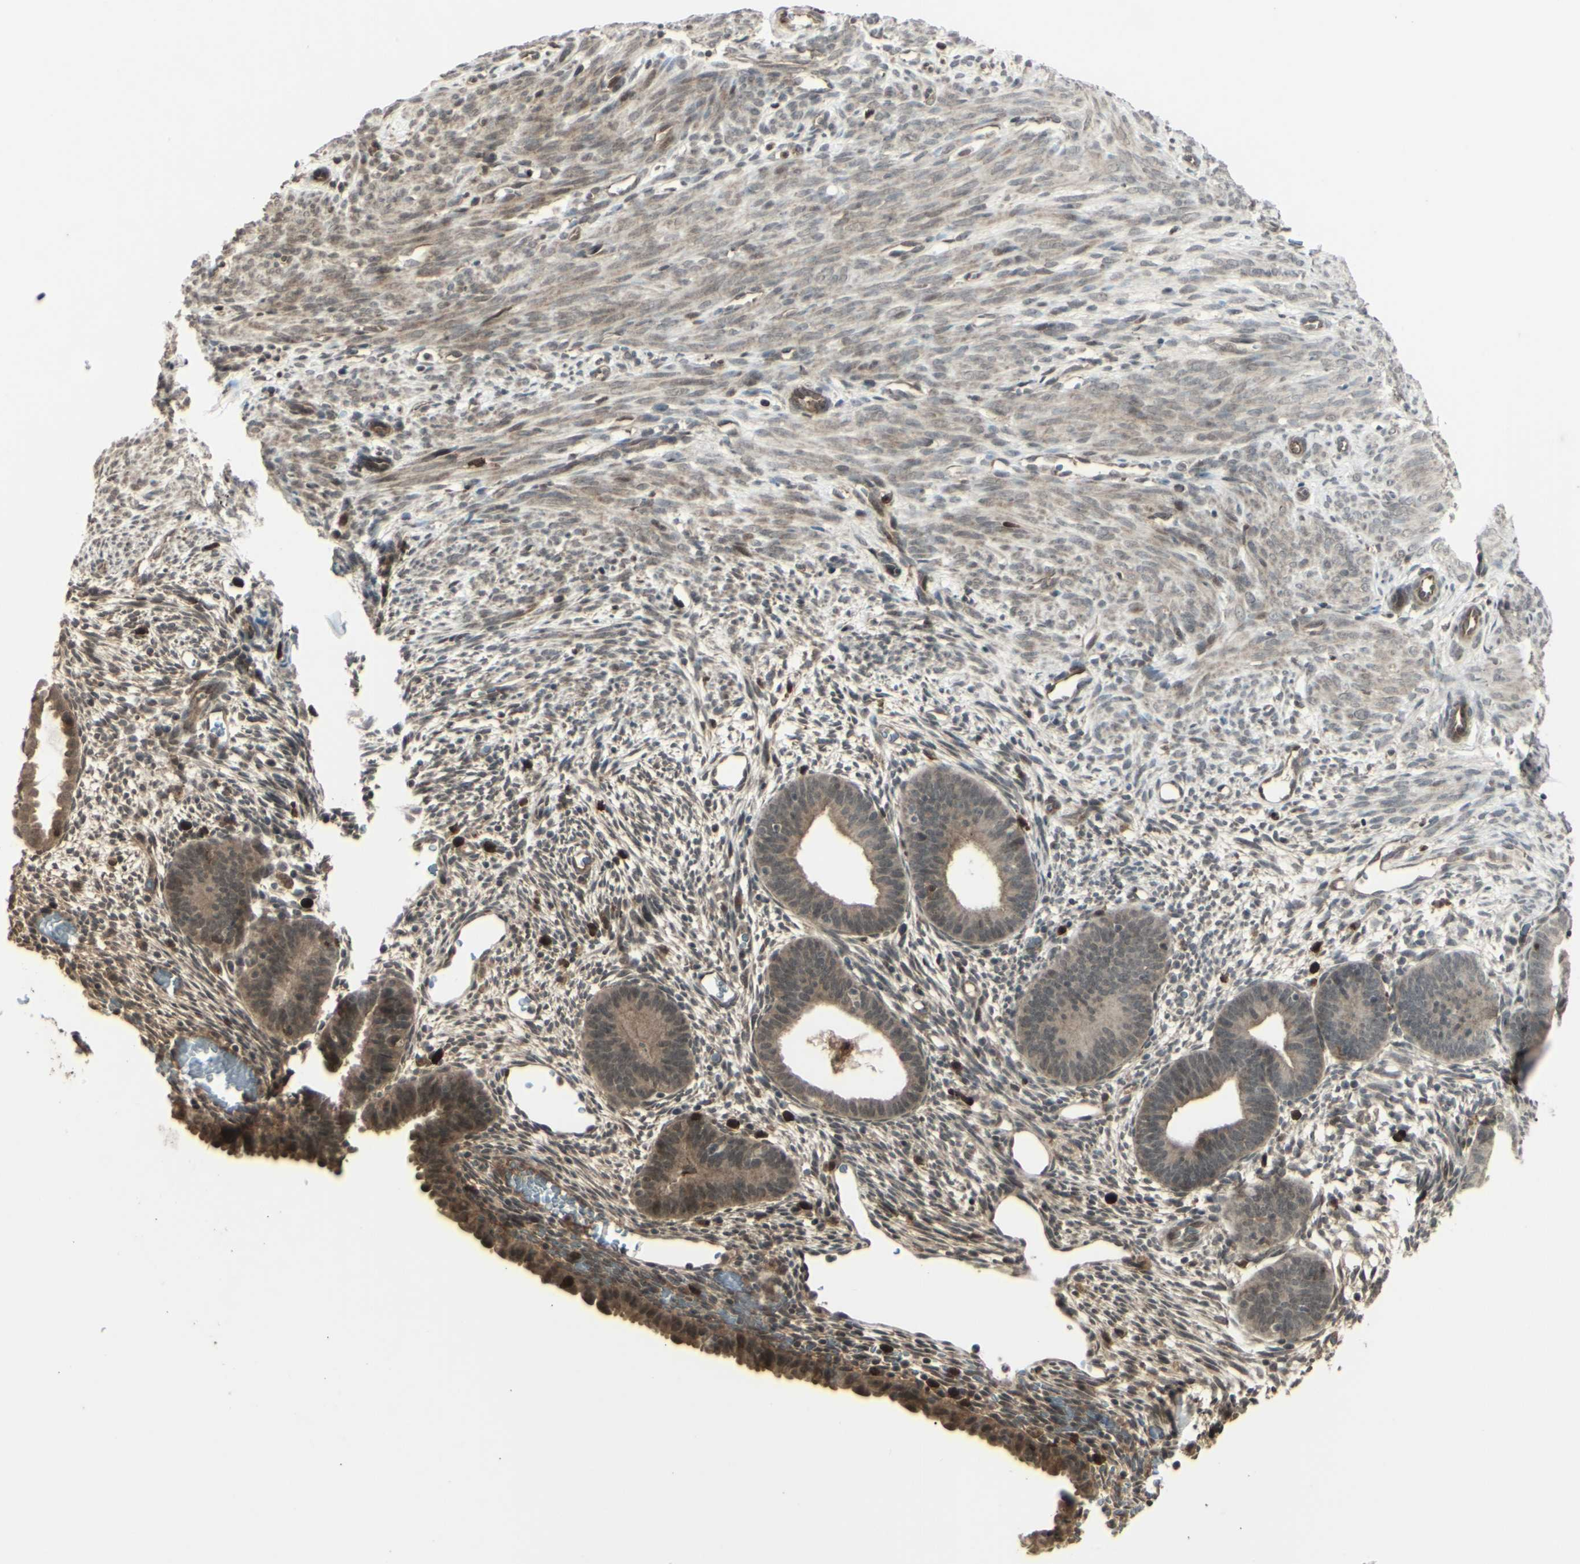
{"staining": {"intensity": "weak", "quantity": "25%-75%", "location": "cytoplasmic/membranous,nuclear"}, "tissue": "endometrium", "cell_type": "Cells in endometrial stroma", "image_type": "normal", "snomed": [{"axis": "morphology", "description": "Normal tissue, NOS"}, {"axis": "morphology", "description": "Atrophy, NOS"}, {"axis": "topography", "description": "Uterus"}, {"axis": "topography", "description": "Endometrium"}], "caption": "Protein expression by immunohistochemistry (IHC) reveals weak cytoplasmic/membranous,nuclear expression in approximately 25%-75% of cells in endometrial stroma in benign endometrium.", "gene": "BLNK", "patient": {"sex": "female", "age": 68}}